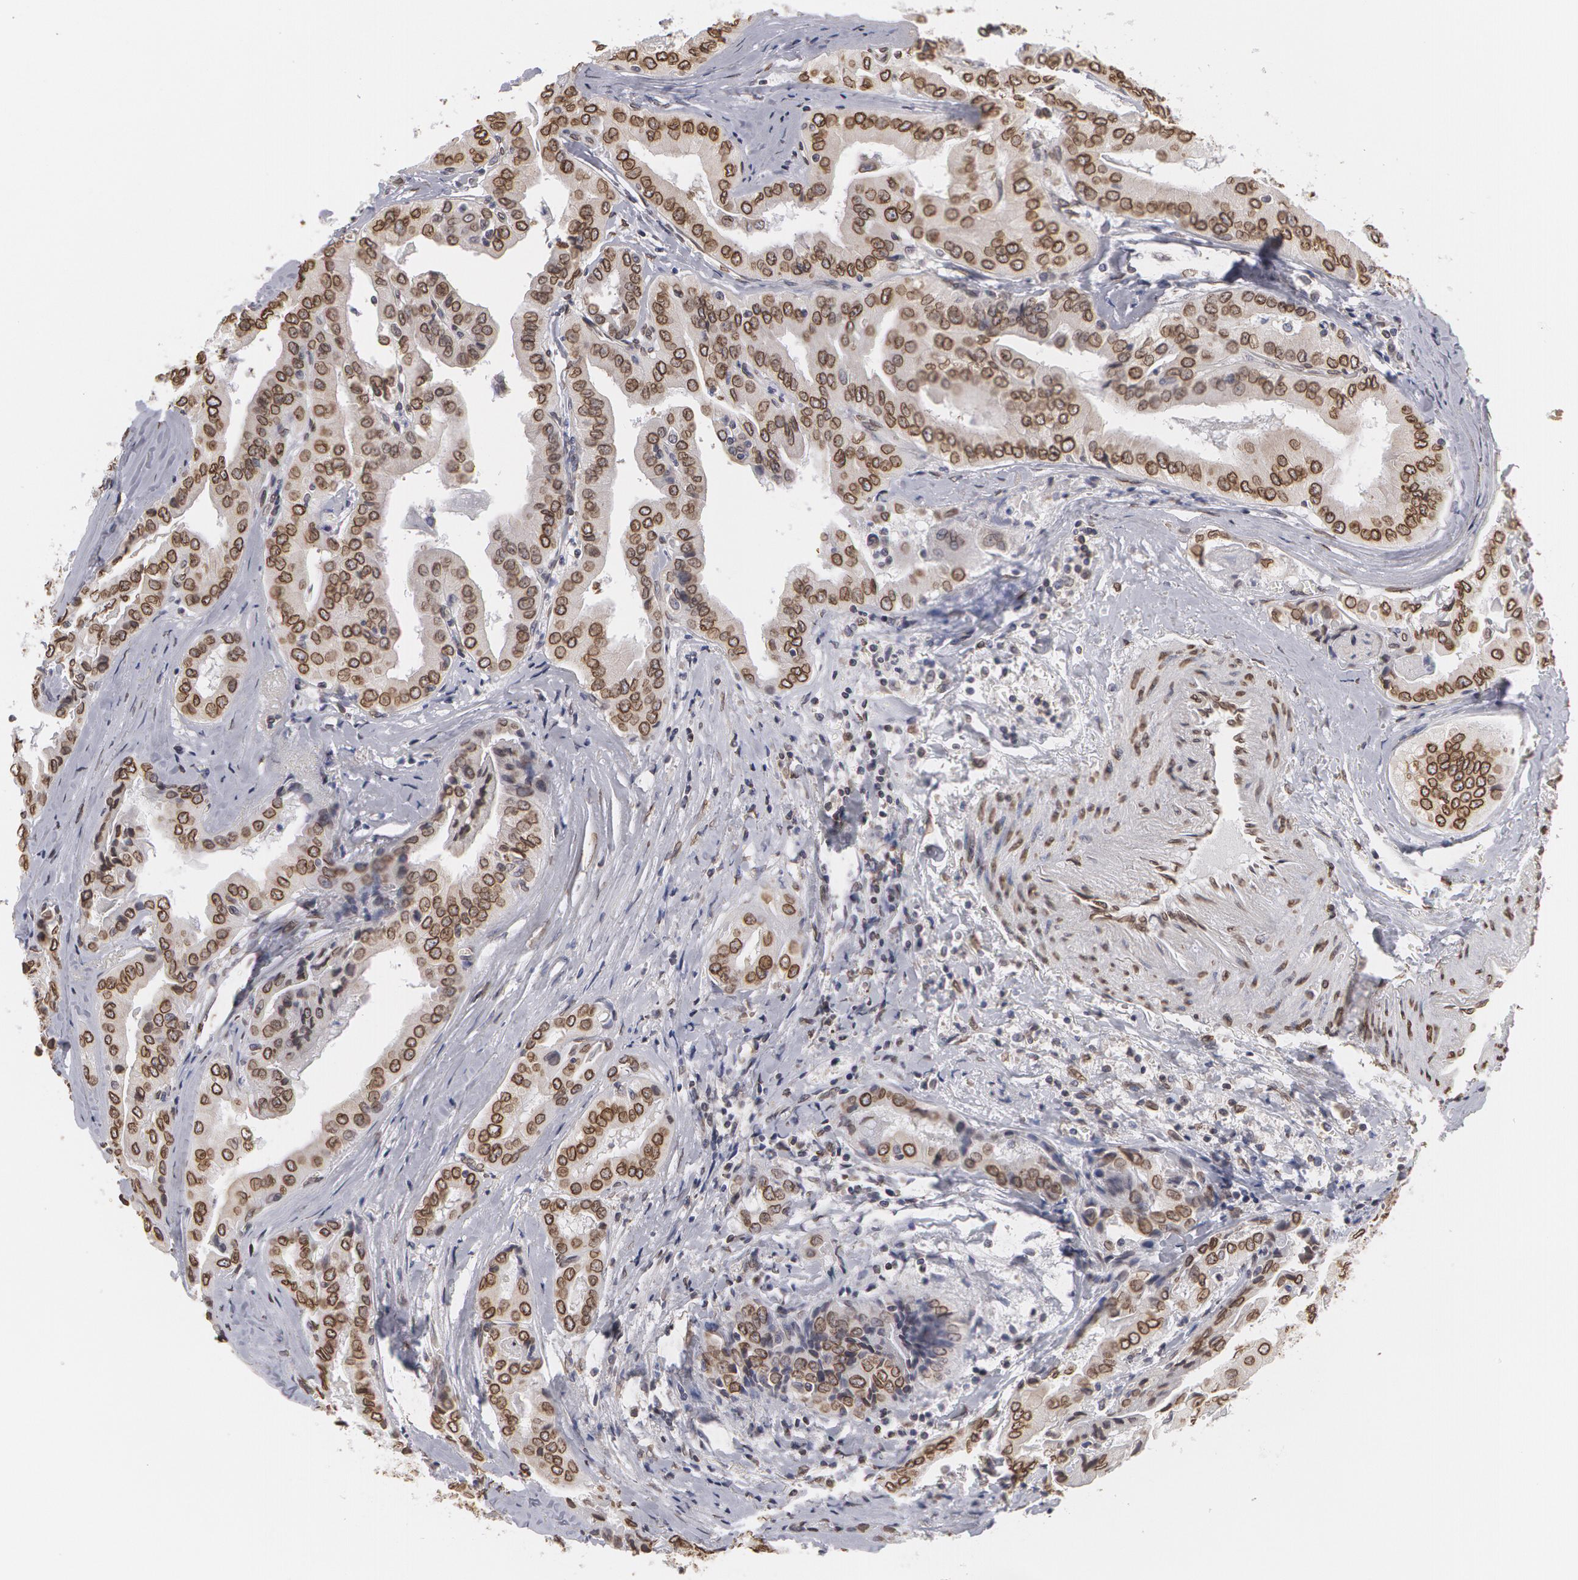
{"staining": {"intensity": "moderate", "quantity": ">75%", "location": "nuclear"}, "tissue": "thyroid cancer", "cell_type": "Tumor cells", "image_type": "cancer", "snomed": [{"axis": "morphology", "description": "Papillary adenocarcinoma, NOS"}, {"axis": "topography", "description": "Thyroid gland"}], "caption": "Immunohistochemical staining of human thyroid cancer (papillary adenocarcinoma) exhibits medium levels of moderate nuclear expression in about >75% of tumor cells.", "gene": "EMD", "patient": {"sex": "female", "age": 71}}